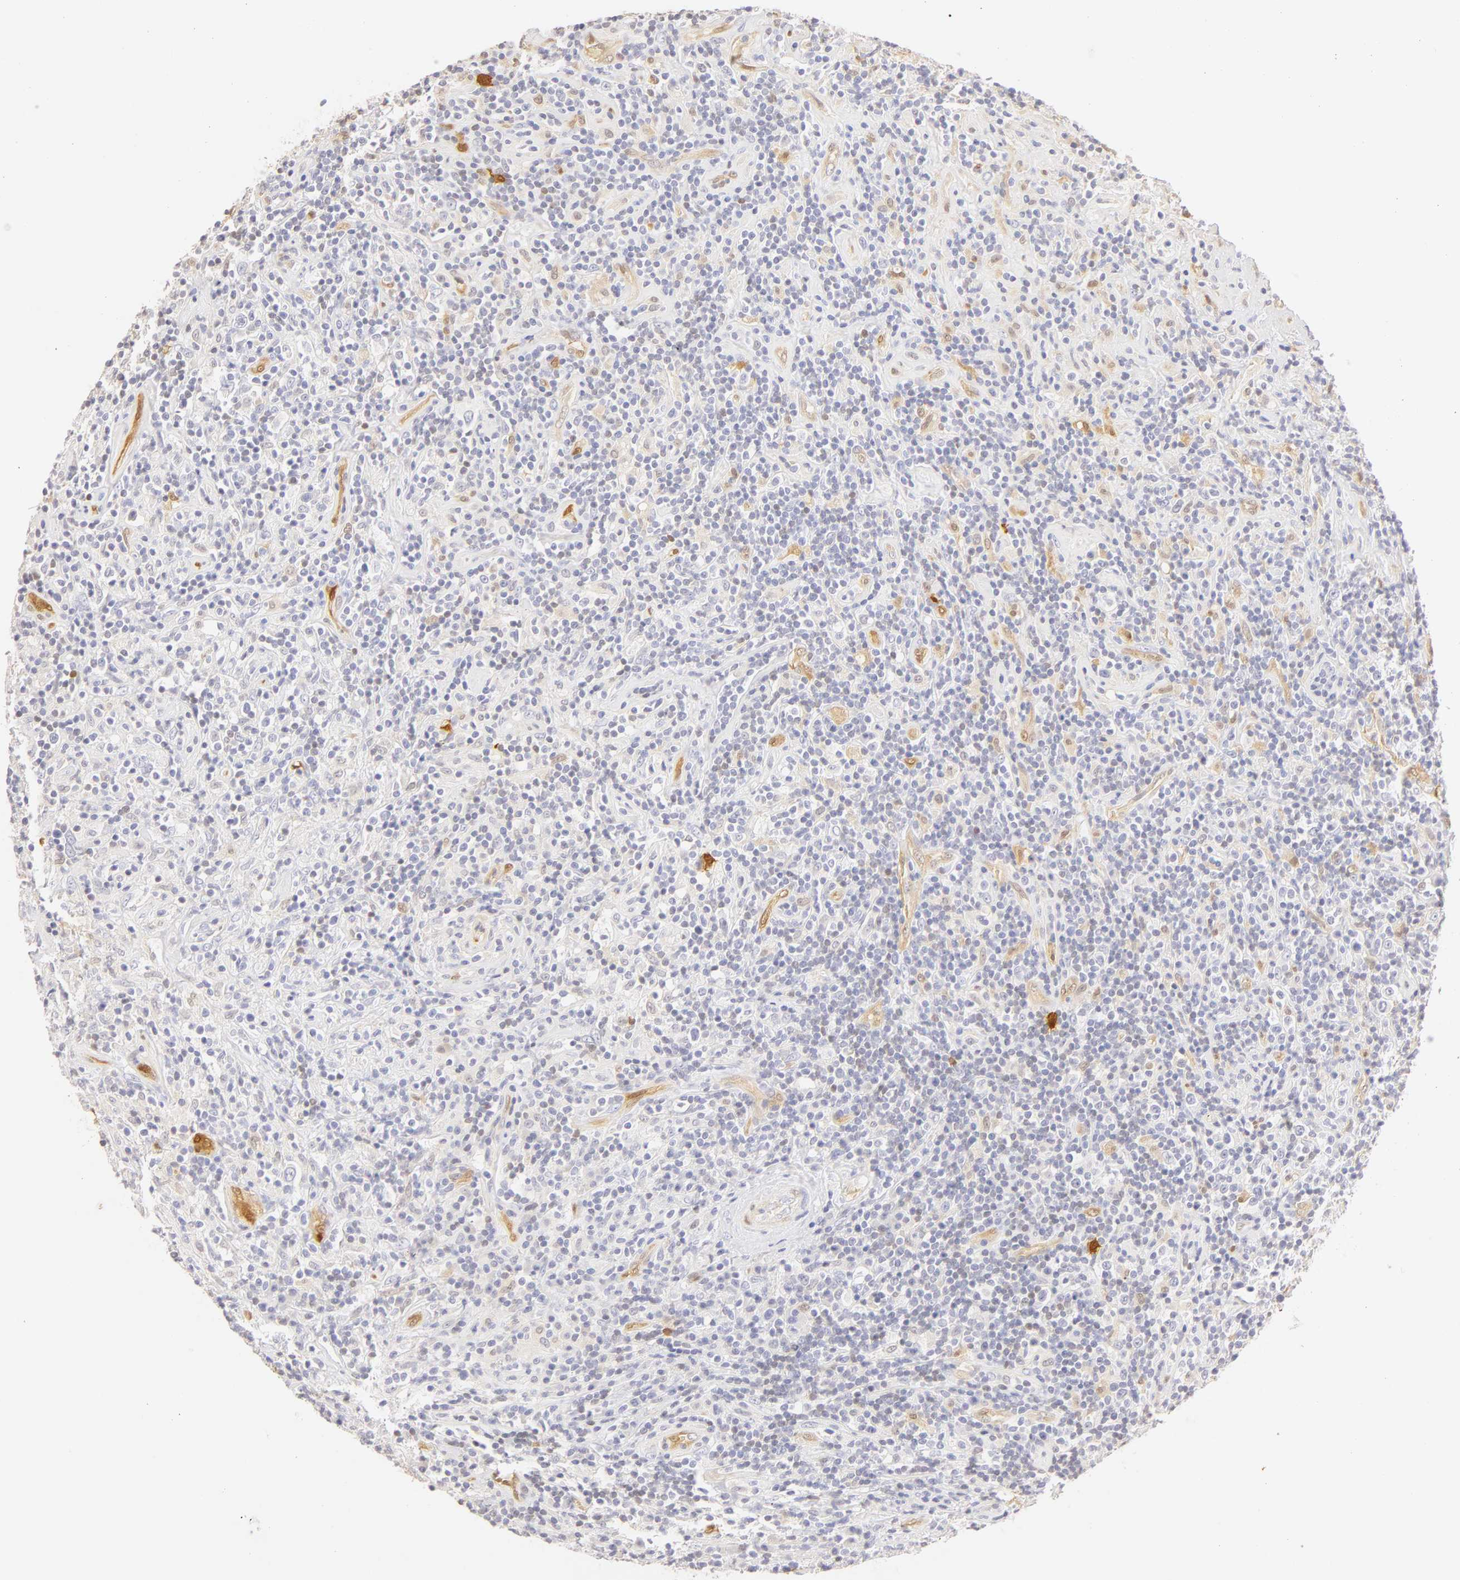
{"staining": {"intensity": "negative", "quantity": "none", "location": "none"}, "tissue": "lymphoma", "cell_type": "Tumor cells", "image_type": "cancer", "snomed": [{"axis": "morphology", "description": "Hodgkin's disease, NOS"}, {"axis": "topography", "description": "Lymph node"}], "caption": "Immunohistochemistry image of human lymphoma stained for a protein (brown), which displays no staining in tumor cells.", "gene": "CA2", "patient": {"sex": "male", "age": 46}}